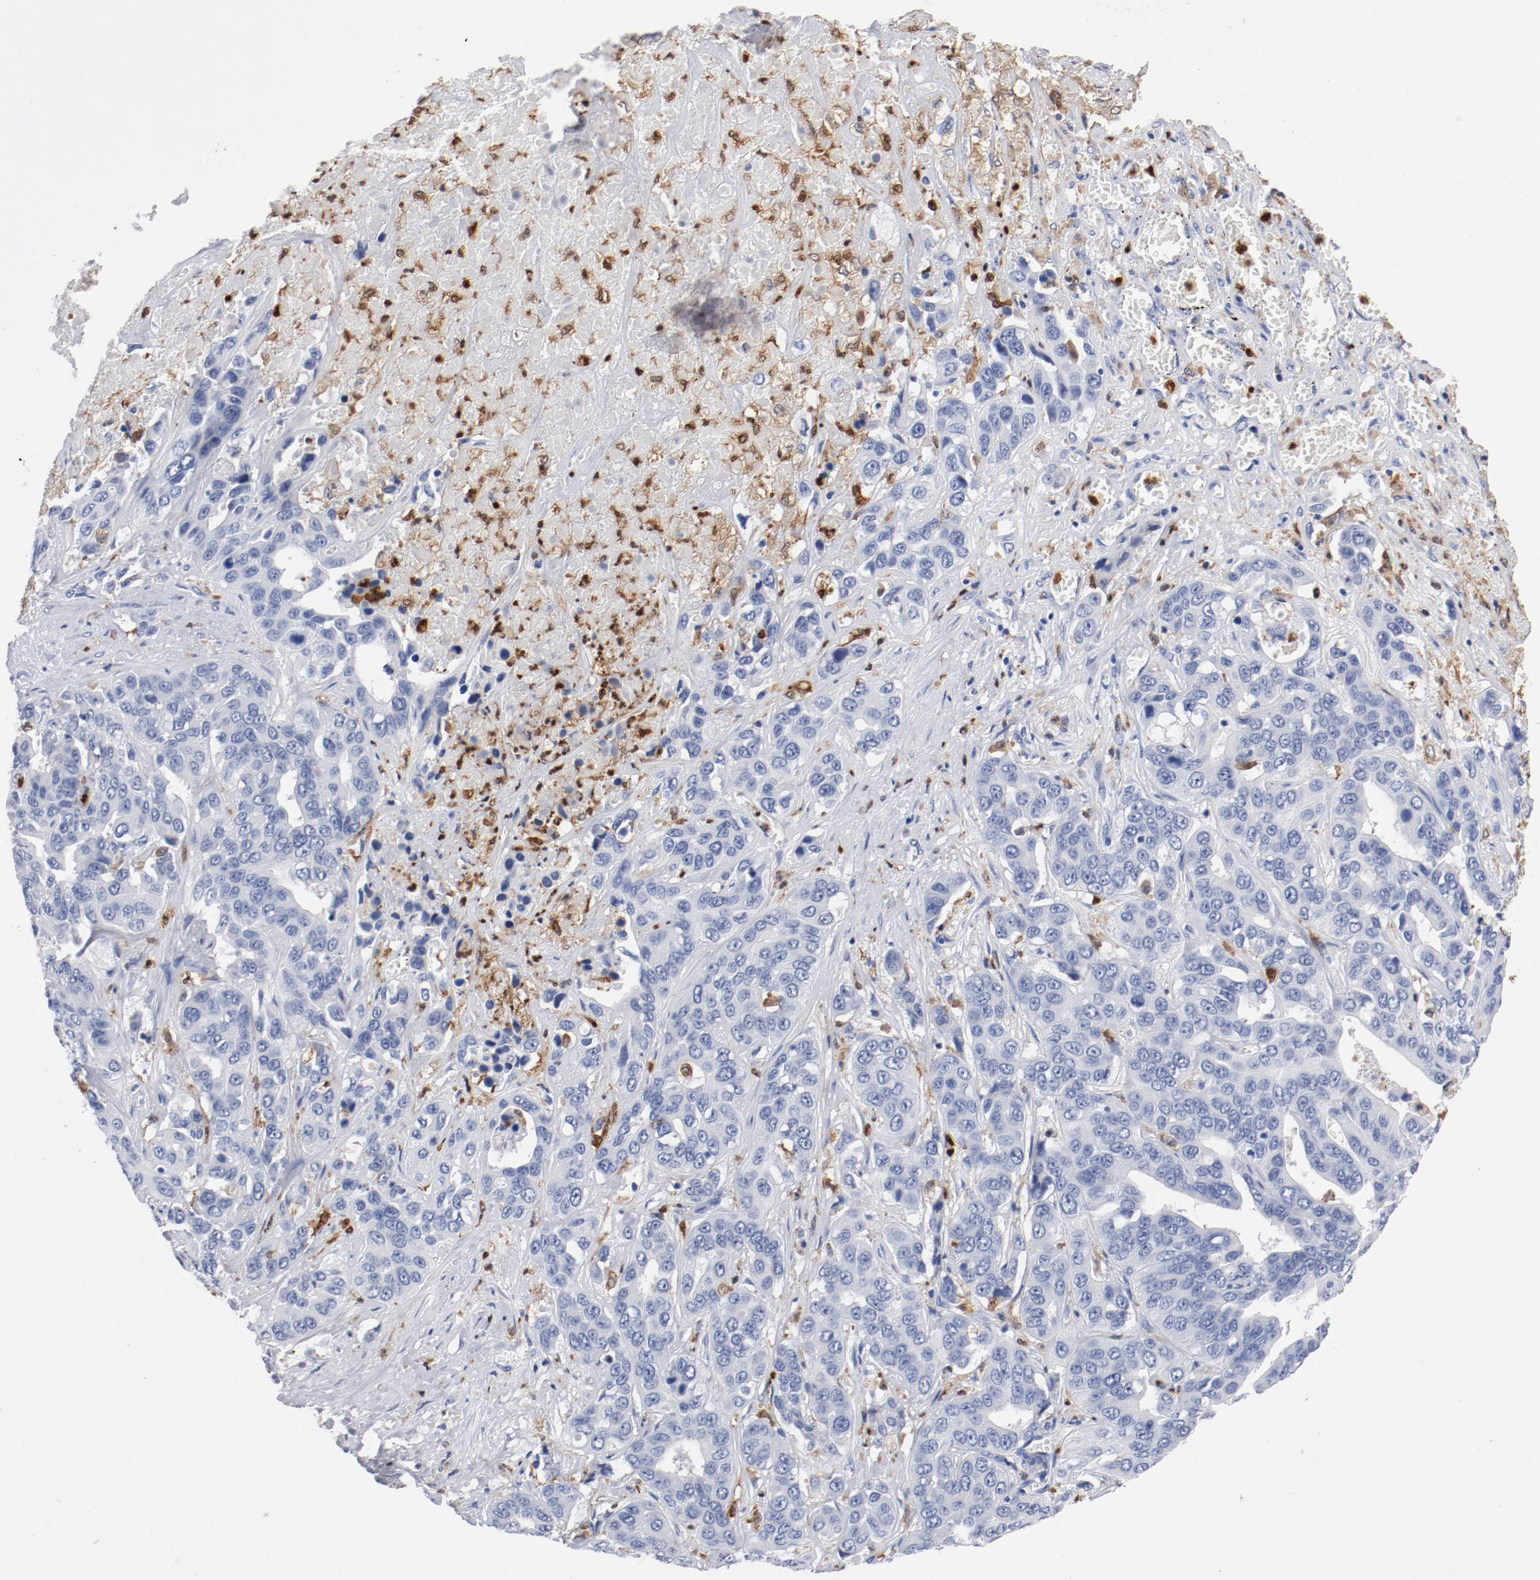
{"staining": {"intensity": "negative", "quantity": "none", "location": "none"}, "tissue": "liver cancer", "cell_type": "Tumor cells", "image_type": "cancer", "snomed": [{"axis": "morphology", "description": "Cholangiocarcinoma"}, {"axis": "topography", "description": "Liver"}], "caption": "High power microscopy image of an immunohistochemistry (IHC) image of cholangiocarcinoma (liver), revealing no significant positivity in tumor cells.", "gene": "NCF1", "patient": {"sex": "female", "age": 52}}